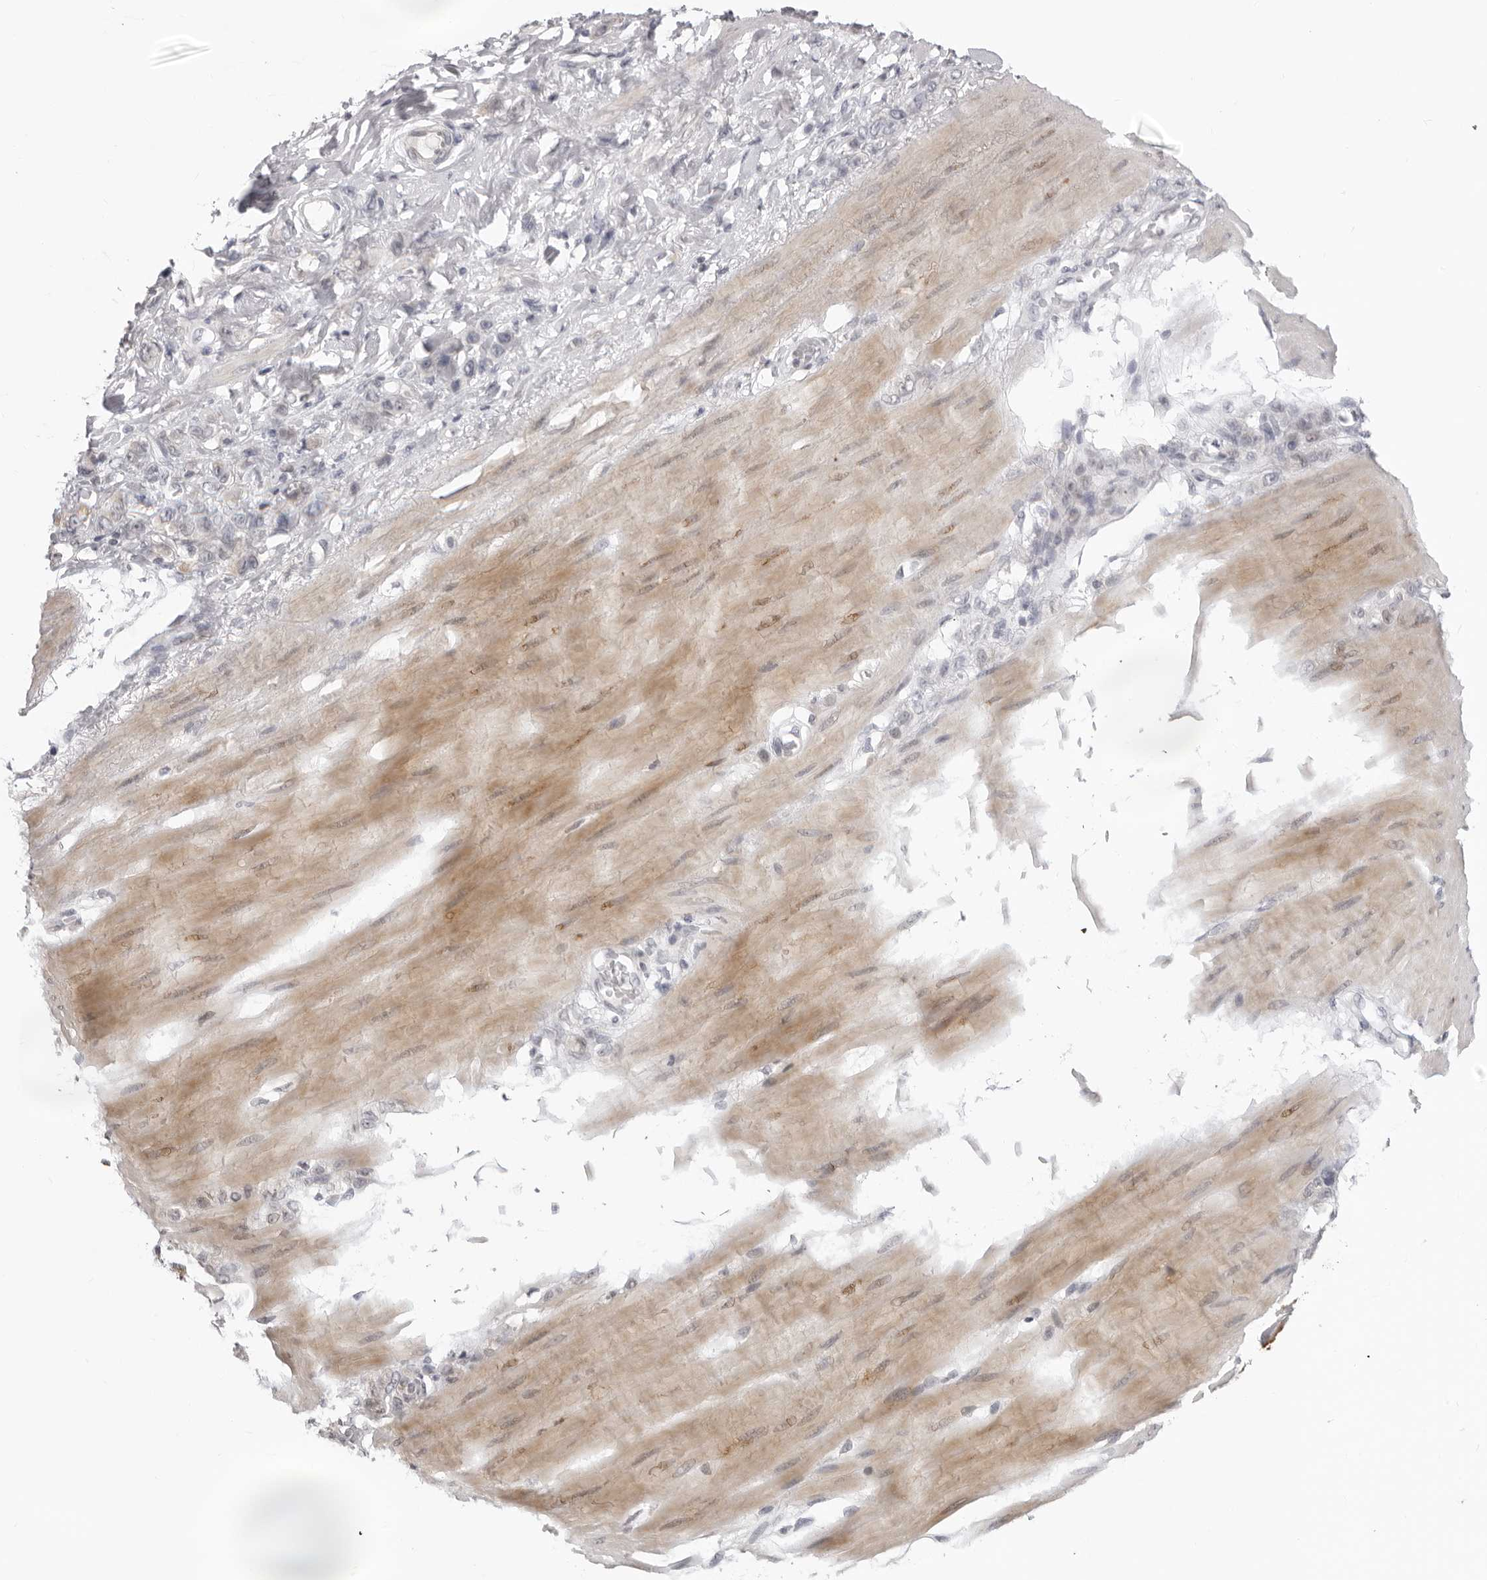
{"staining": {"intensity": "negative", "quantity": "none", "location": "none"}, "tissue": "stomach cancer", "cell_type": "Tumor cells", "image_type": "cancer", "snomed": [{"axis": "morphology", "description": "Adenocarcinoma, NOS"}, {"axis": "topography", "description": "Stomach"}], "caption": "Stomach adenocarcinoma was stained to show a protein in brown. There is no significant expression in tumor cells. (Brightfield microscopy of DAB IHC at high magnification).", "gene": "ACP6", "patient": {"sex": "male", "age": 82}}